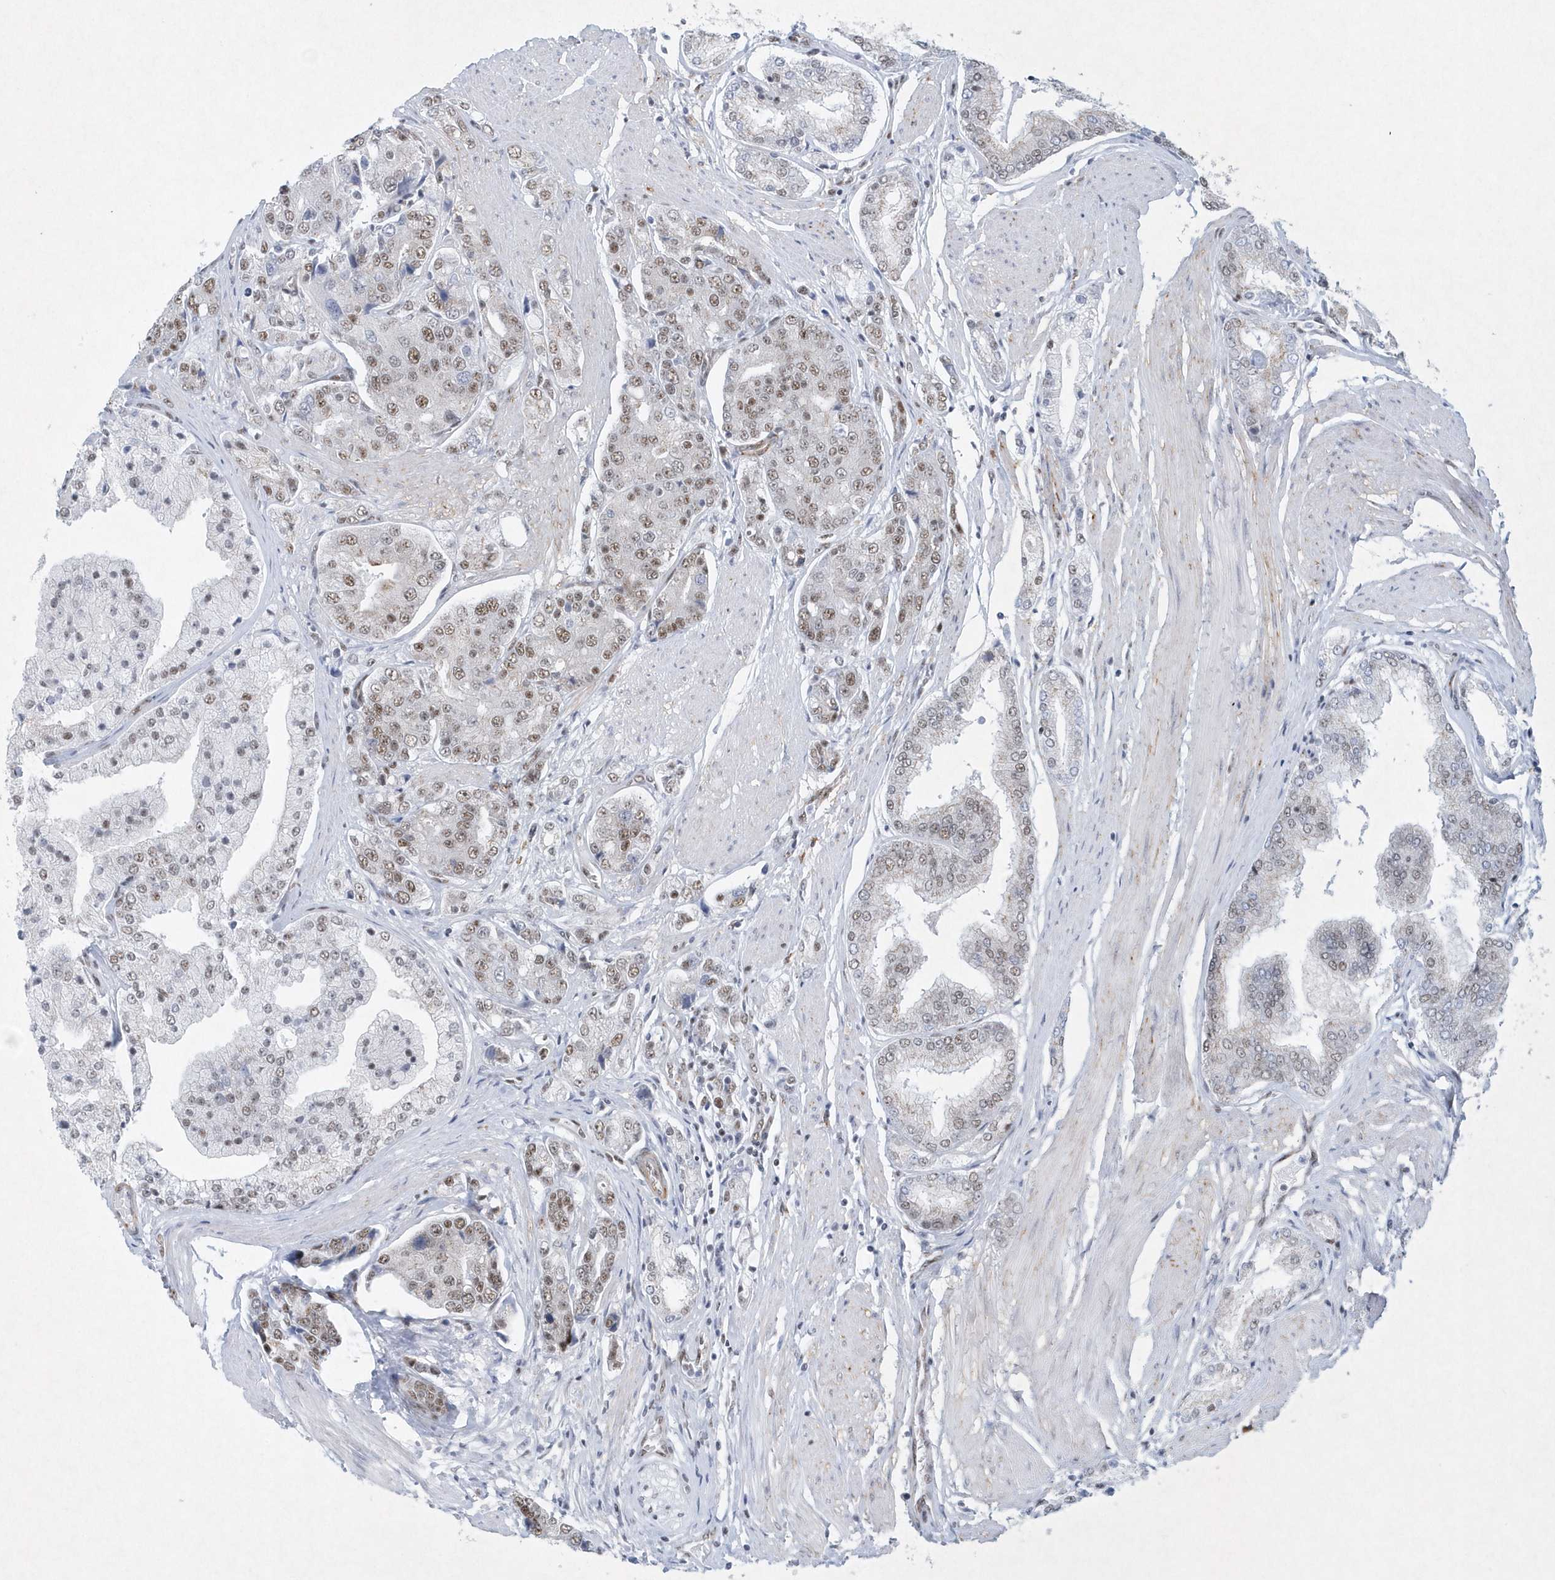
{"staining": {"intensity": "moderate", "quantity": ">75%", "location": "nuclear"}, "tissue": "prostate cancer", "cell_type": "Tumor cells", "image_type": "cancer", "snomed": [{"axis": "morphology", "description": "Adenocarcinoma, High grade"}, {"axis": "topography", "description": "Prostate"}], "caption": "Brown immunohistochemical staining in human prostate adenocarcinoma (high-grade) demonstrates moderate nuclear expression in about >75% of tumor cells. The staining was performed using DAB (3,3'-diaminobenzidine), with brown indicating positive protein expression. Nuclei are stained blue with hematoxylin.", "gene": "DCLRE1A", "patient": {"sex": "male", "age": 50}}